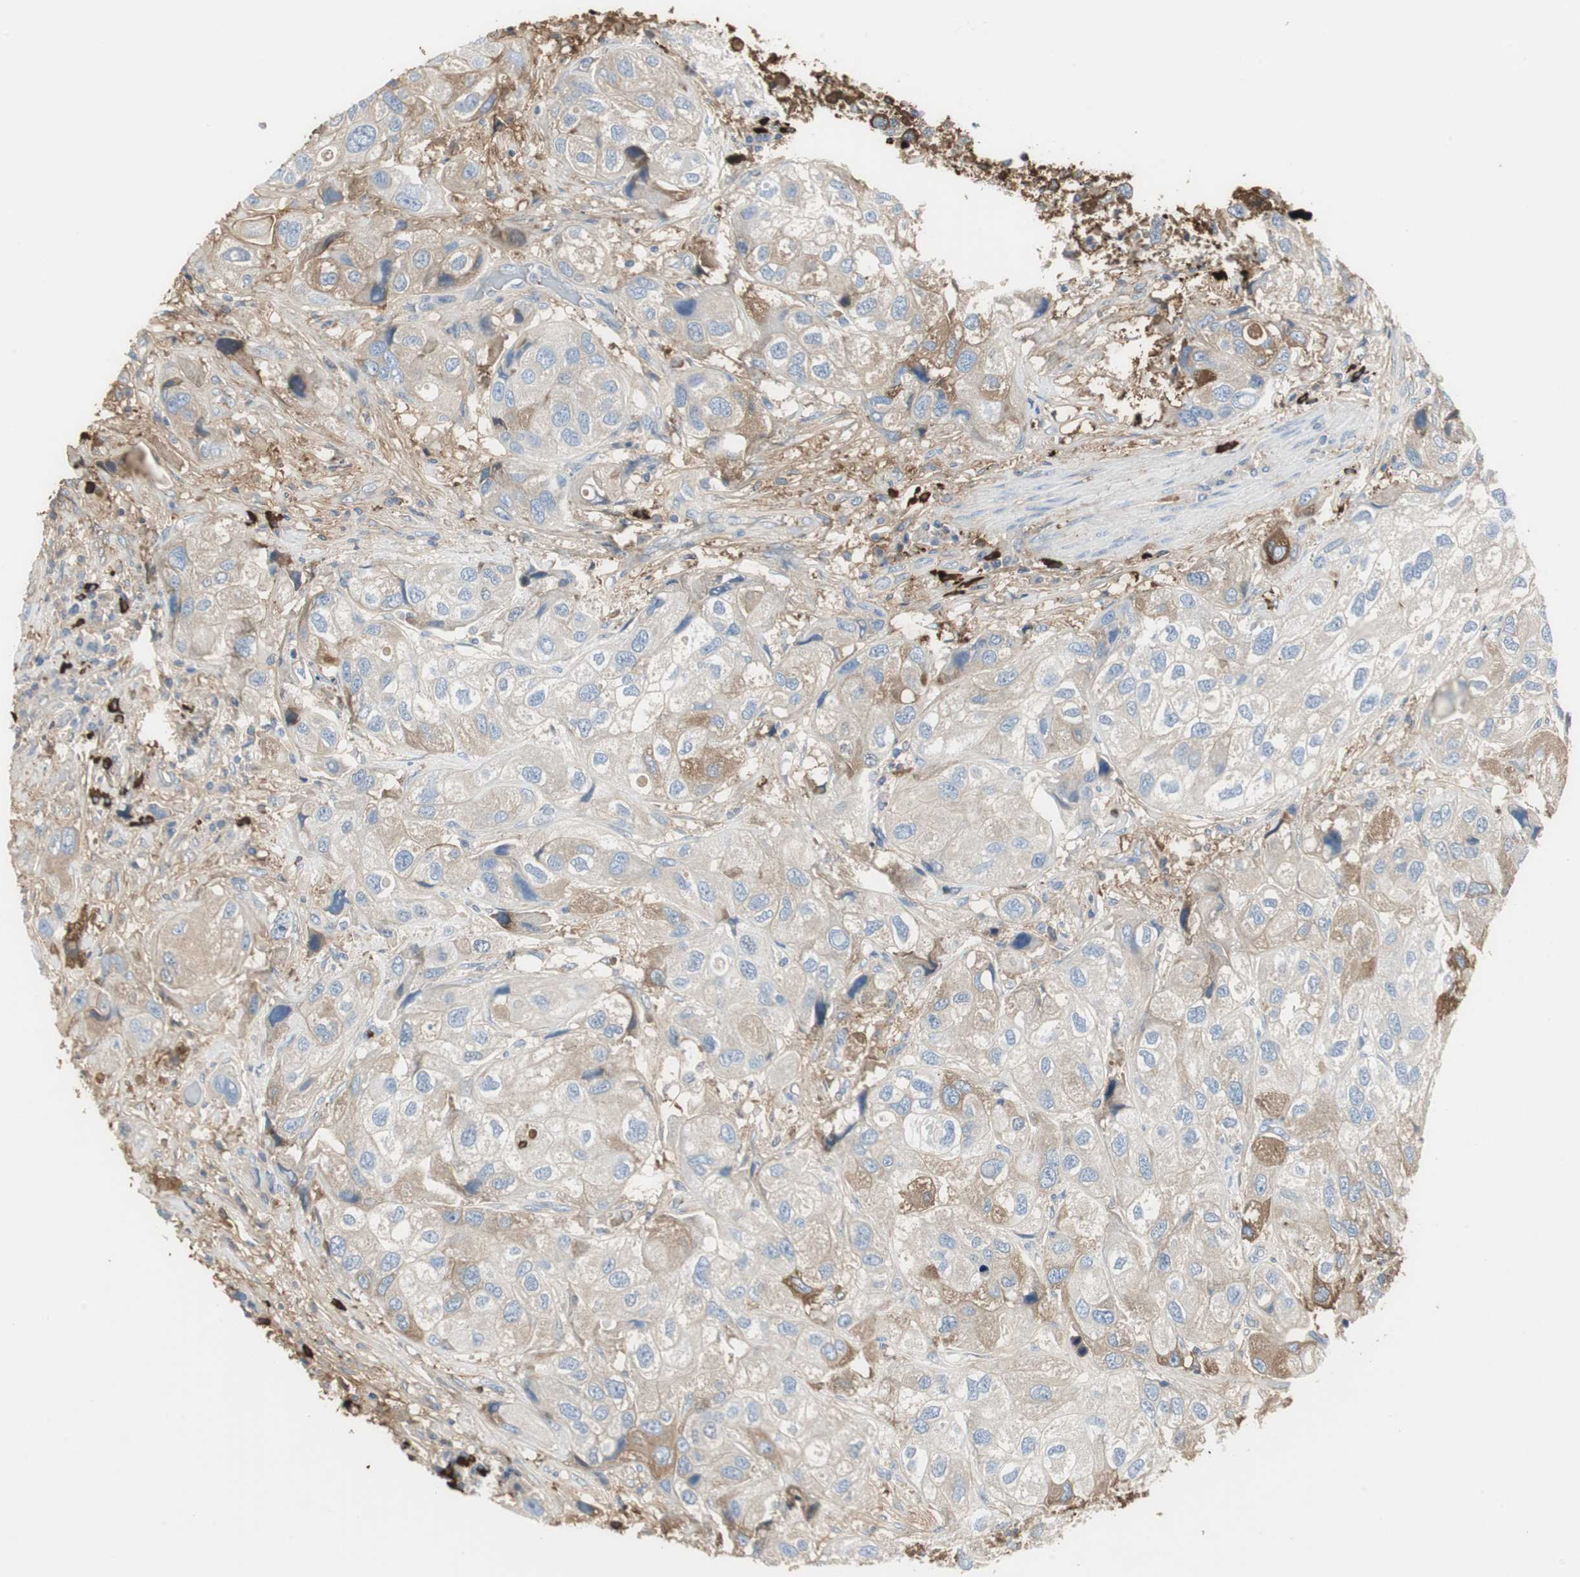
{"staining": {"intensity": "weak", "quantity": "<25%", "location": "cytoplasmic/membranous"}, "tissue": "urothelial cancer", "cell_type": "Tumor cells", "image_type": "cancer", "snomed": [{"axis": "morphology", "description": "Urothelial carcinoma, High grade"}, {"axis": "topography", "description": "Urinary bladder"}], "caption": "This is an immunohistochemistry micrograph of urothelial cancer. There is no positivity in tumor cells.", "gene": "IGHA1", "patient": {"sex": "female", "age": 64}}